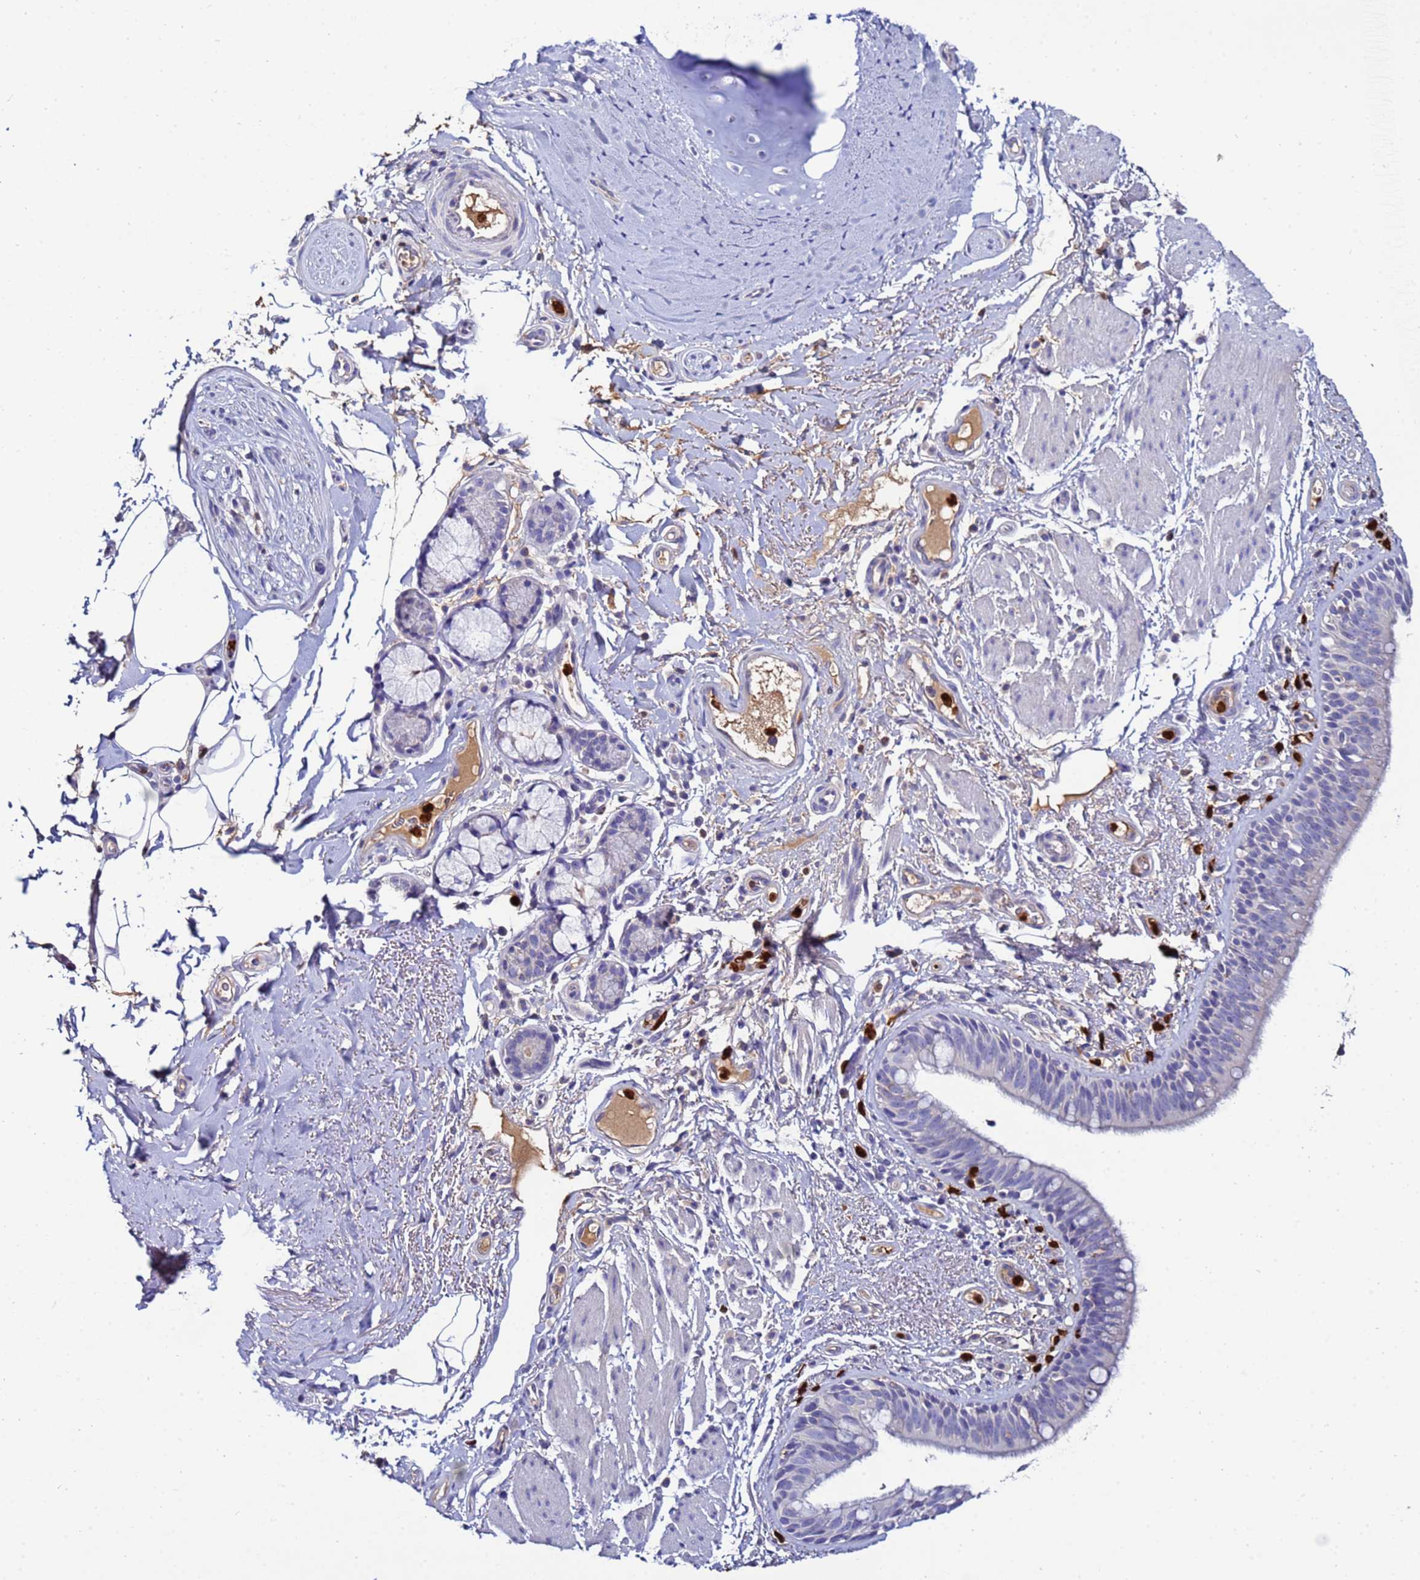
{"staining": {"intensity": "negative", "quantity": "none", "location": "none"}, "tissue": "bronchus", "cell_type": "Respiratory epithelial cells", "image_type": "normal", "snomed": [{"axis": "morphology", "description": "Normal tissue, NOS"}, {"axis": "morphology", "description": "Neoplasm, uncertain whether benign or malignant"}, {"axis": "topography", "description": "Bronchus"}, {"axis": "topography", "description": "Lung"}], "caption": "A histopathology image of human bronchus is negative for staining in respiratory epithelial cells. (IHC, brightfield microscopy, high magnification).", "gene": "TUBAL3", "patient": {"sex": "male", "age": 55}}